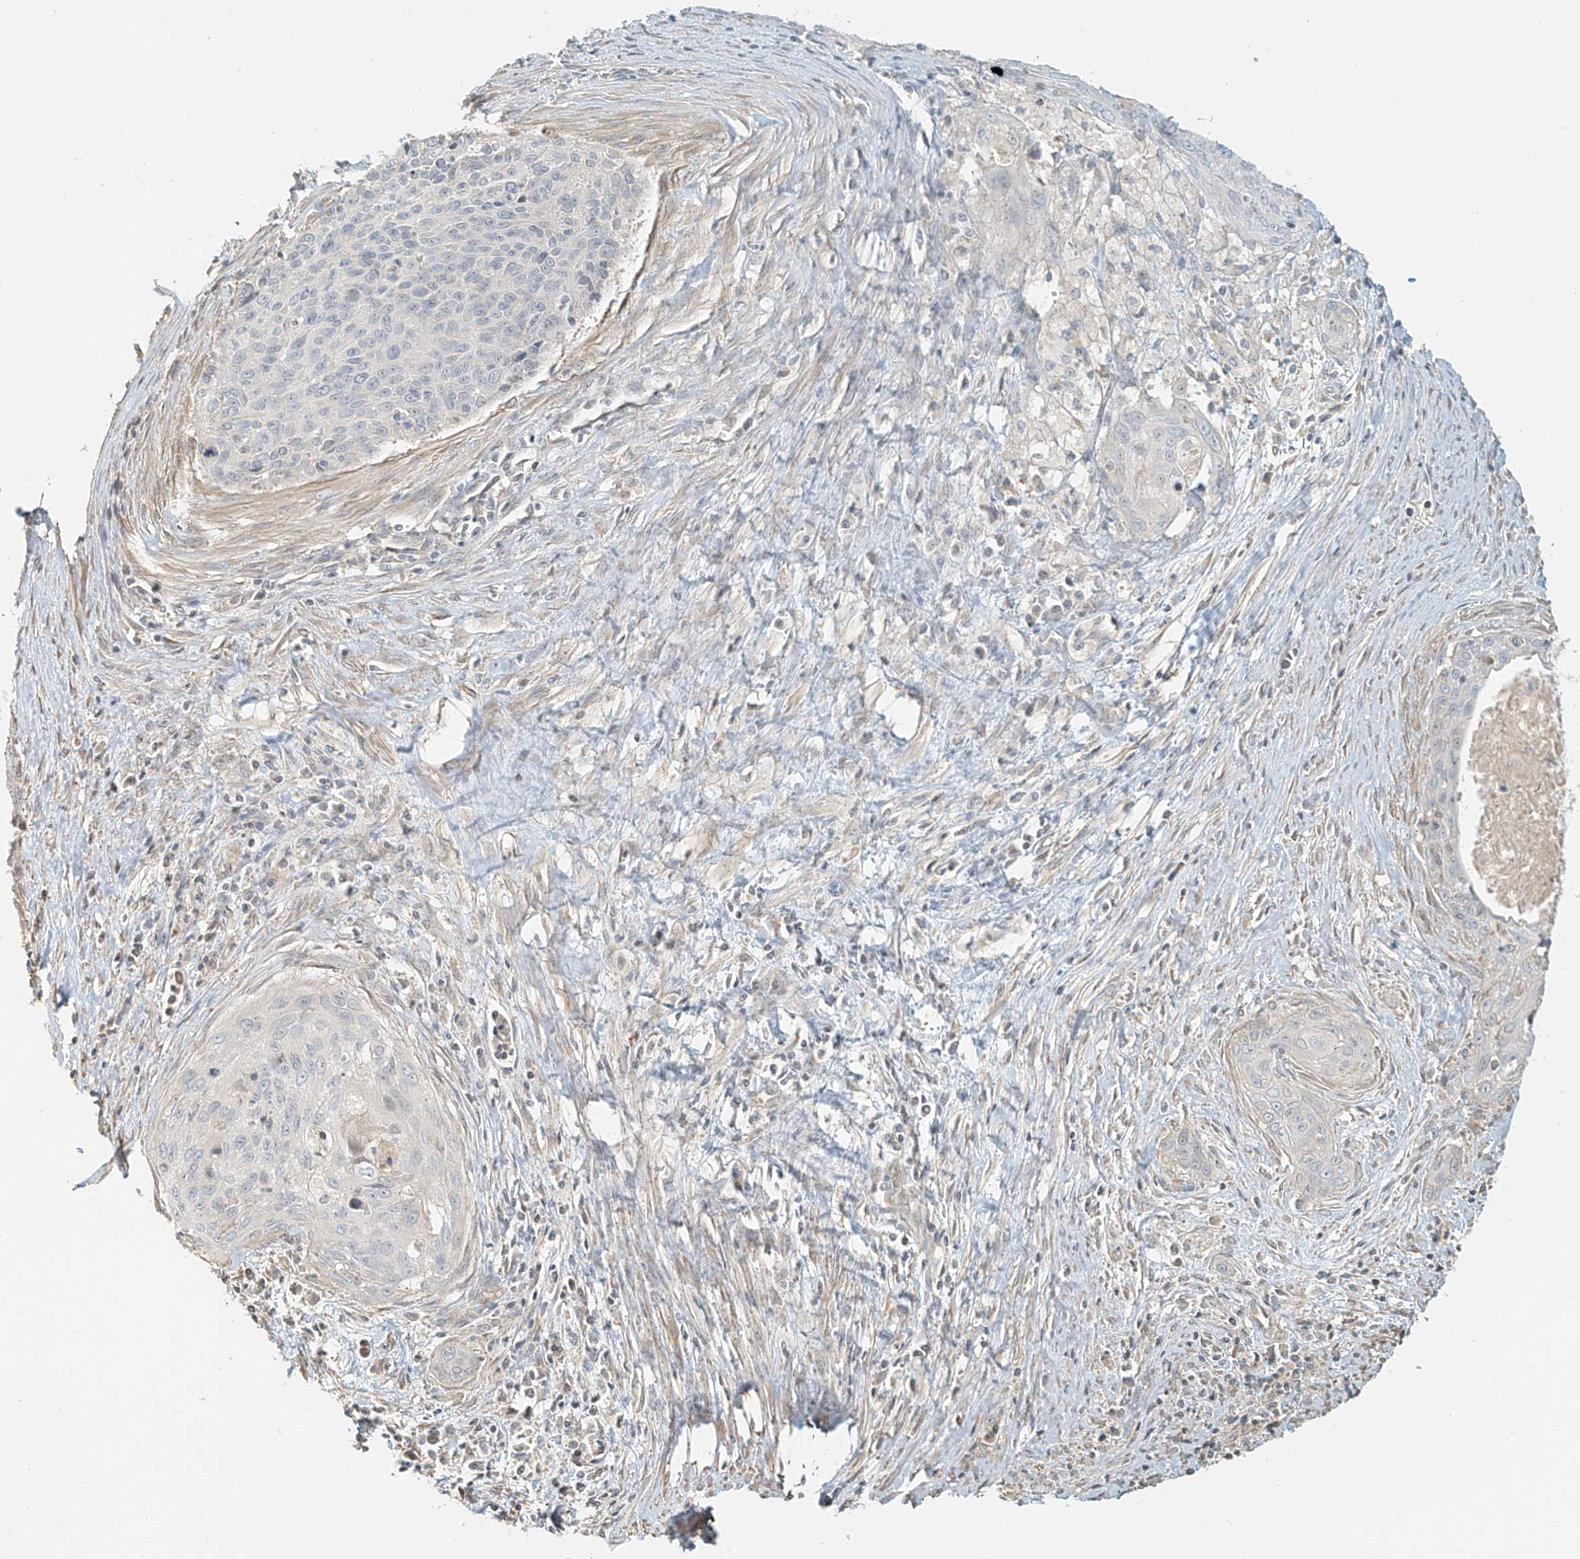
{"staining": {"intensity": "negative", "quantity": "none", "location": "none"}, "tissue": "cervical cancer", "cell_type": "Tumor cells", "image_type": "cancer", "snomed": [{"axis": "morphology", "description": "Squamous cell carcinoma, NOS"}, {"axis": "topography", "description": "Cervix"}], "caption": "IHC of cervical squamous cell carcinoma shows no positivity in tumor cells. The staining was performed using DAB (3,3'-diaminobenzidine) to visualize the protein expression in brown, while the nuclei were stained in blue with hematoxylin (Magnification: 20x).", "gene": "UPK1B", "patient": {"sex": "female", "age": 55}}